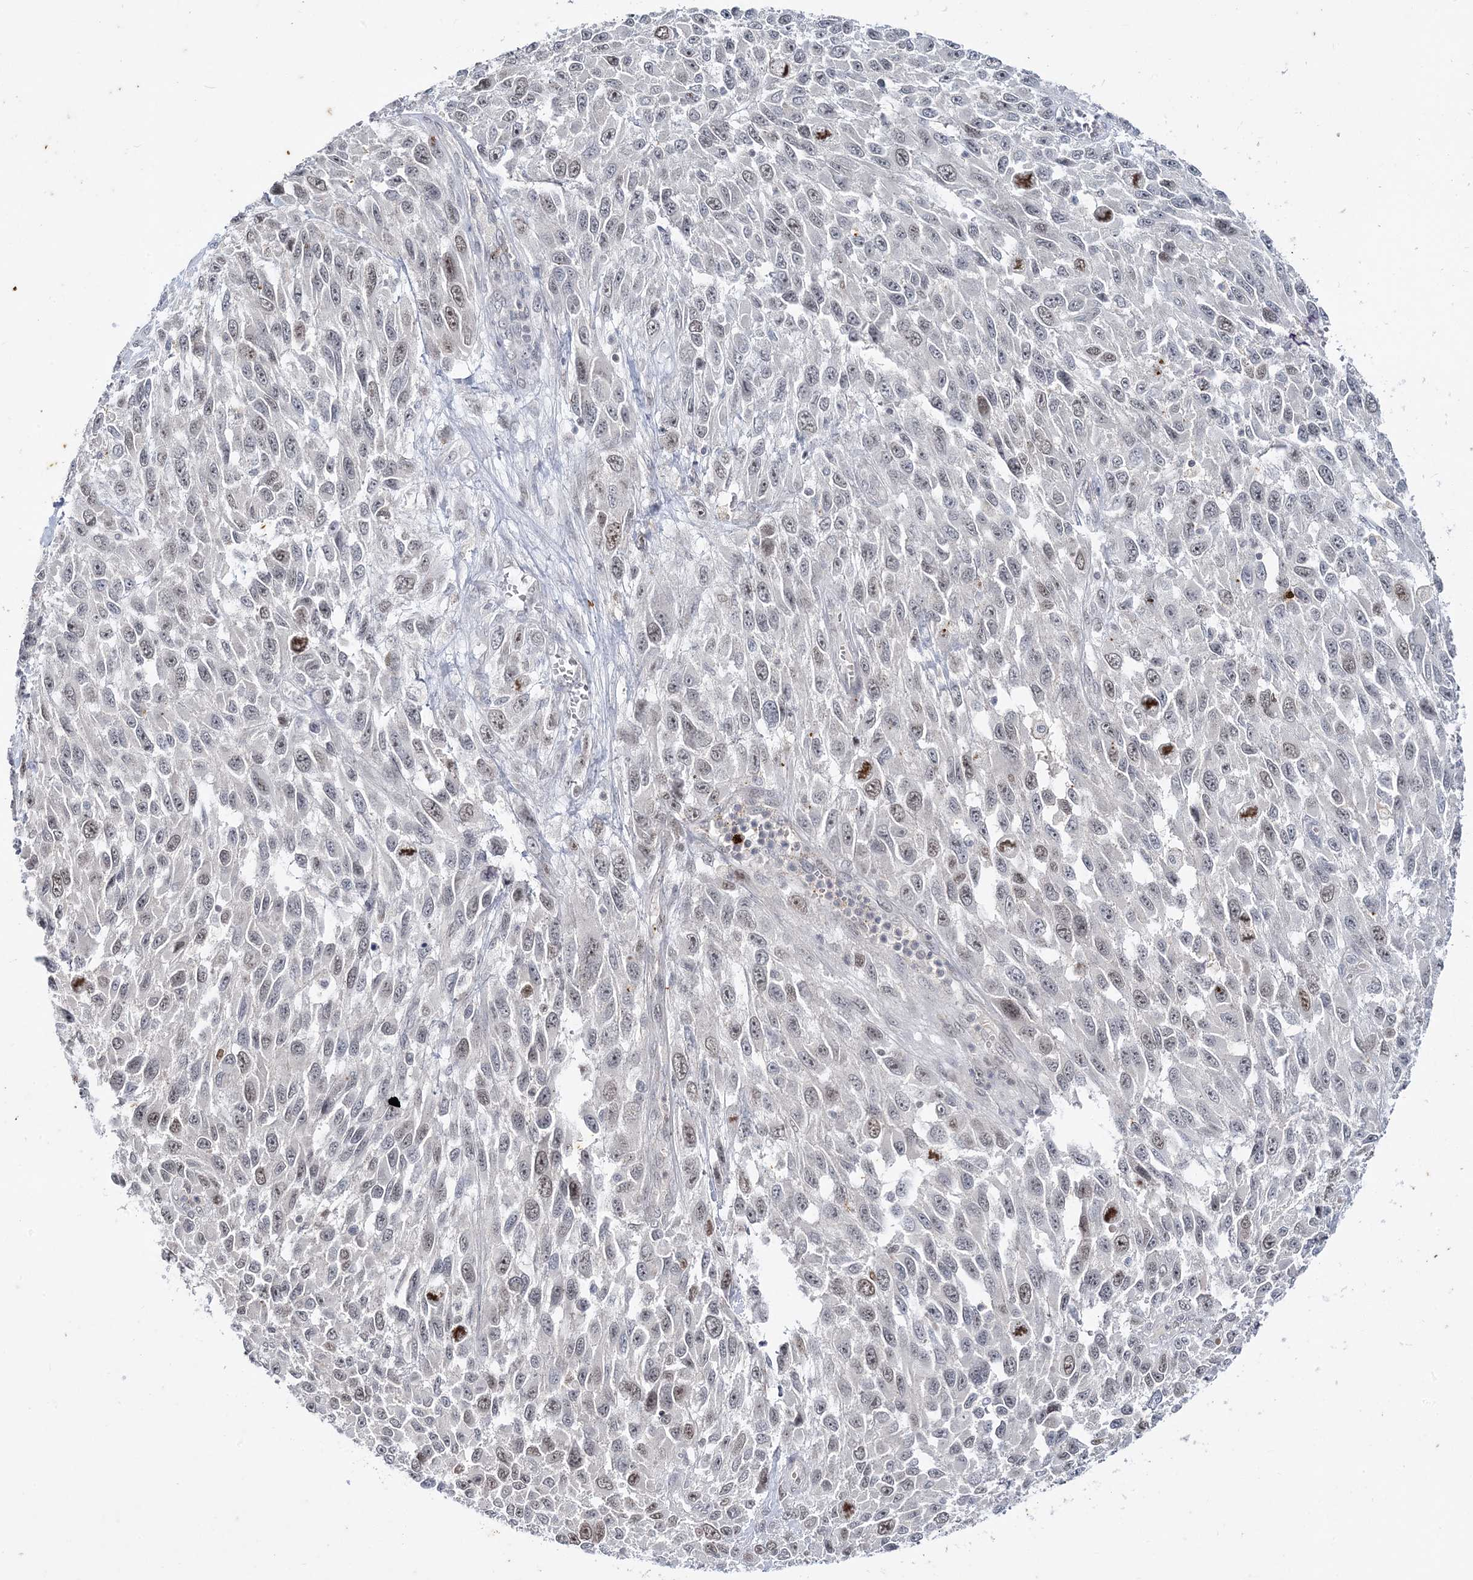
{"staining": {"intensity": "moderate", "quantity": "<25%", "location": "nuclear"}, "tissue": "melanoma", "cell_type": "Tumor cells", "image_type": "cancer", "snomed": [{"axis": "morphology", "description": "Malignant melanoma, NOS"}, {"axis": "topography", "description": "Skin"}], "caption": "A brown stain shows moderate nuclear expression of a protein in human melanoma tumor cells.", "gene": "LEXM", "patient": {"sex": "female", "age": 96}}